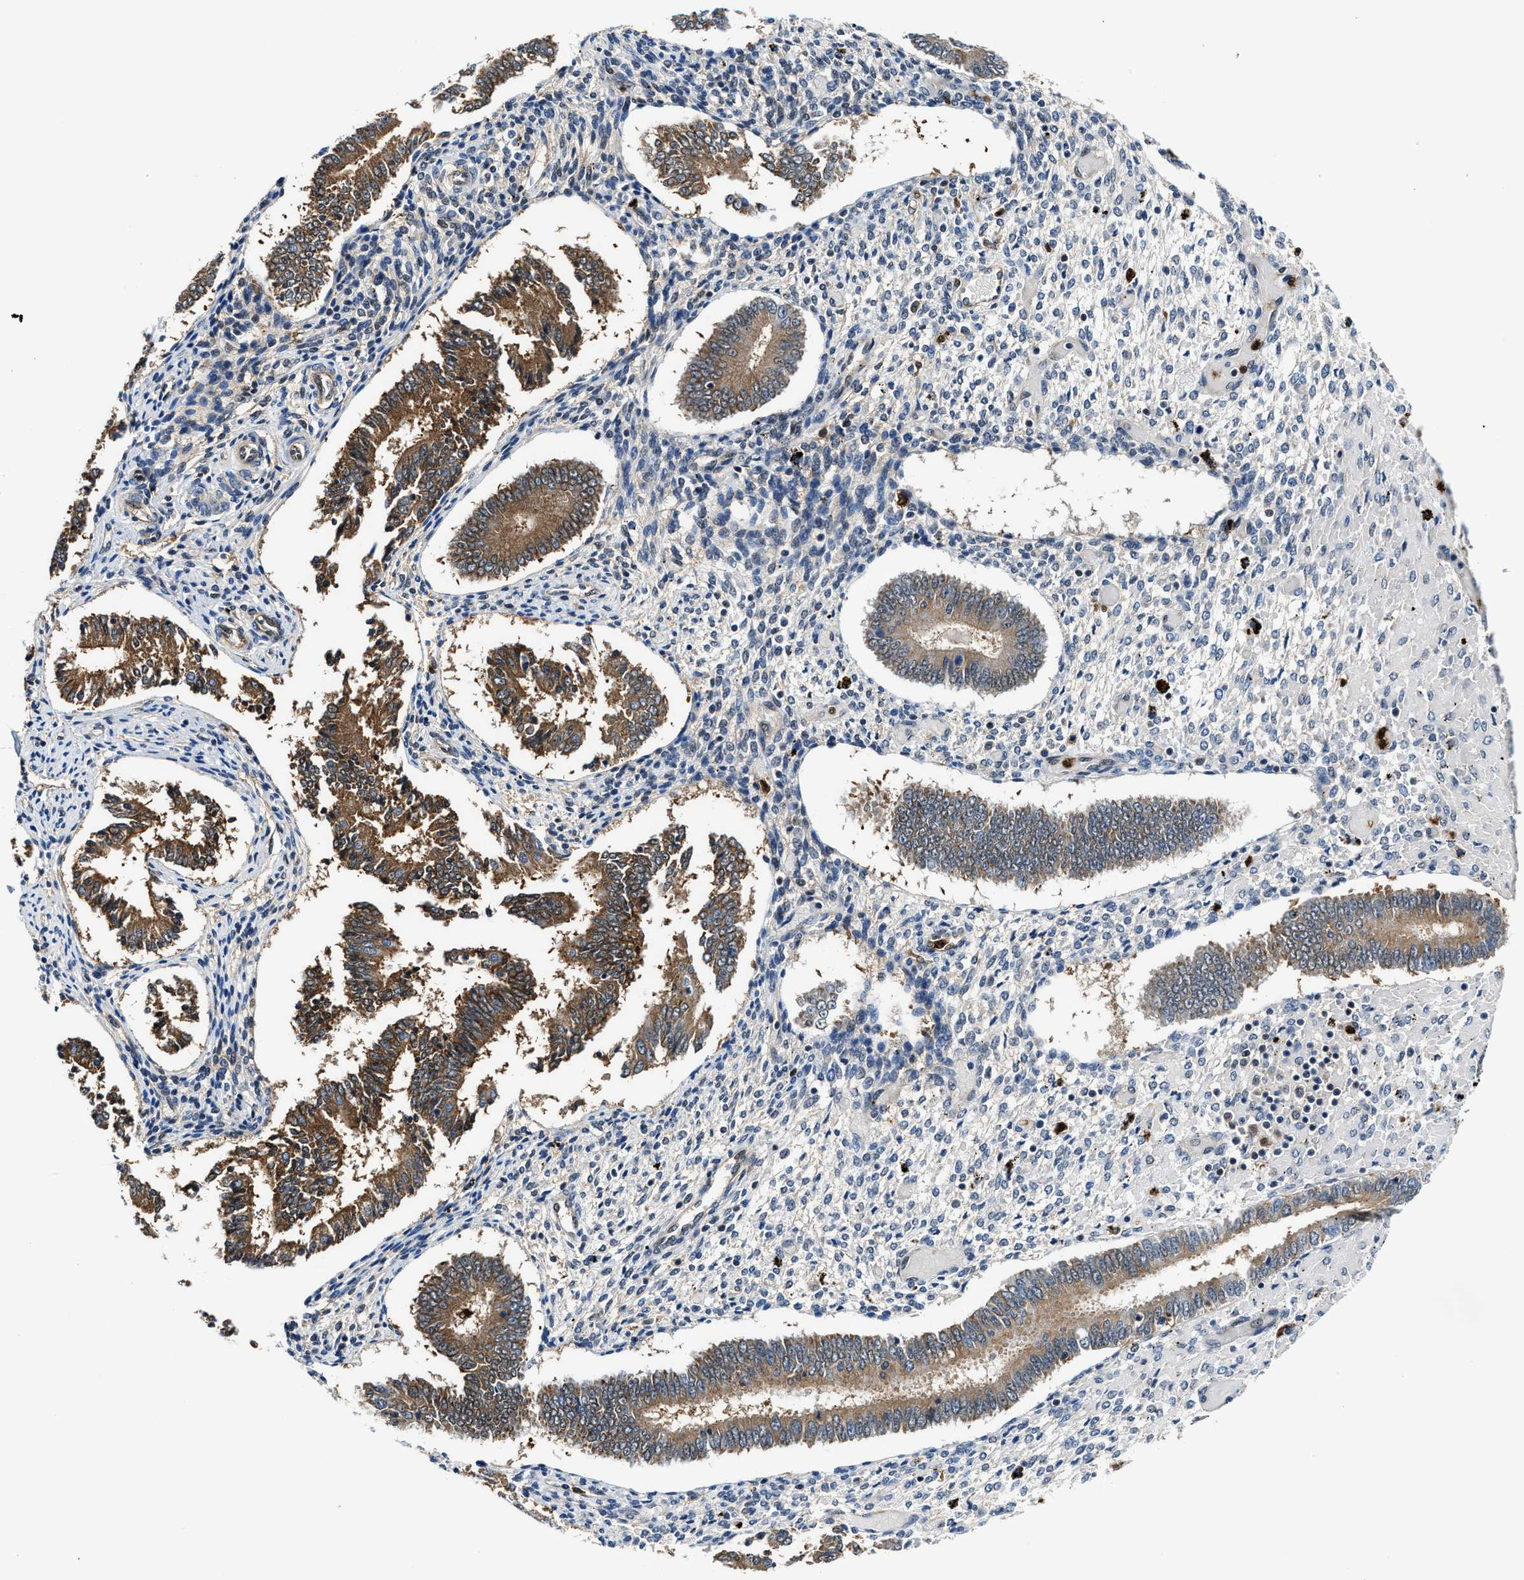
{"staining": {"intensity": "negative", "quantity": "none", "location": "none"}, "tissue": "endometrium", "cell_type": "Cells in endometrial stroma", "image_type": "normal", "snomed": [{"axis": "morphology", "description": "Normal tissue, NOS"}, {"axis": "topography", "description": "Endometrium"}], "caption": "Immunohistochemistry micrograph of unremarkable endometrium: human endometrium stained with DAB shows no significant protein staining in cells in endometrial stroma.", "gene": "LTA4H", "patient": {"sex": "female", "age": 42}}